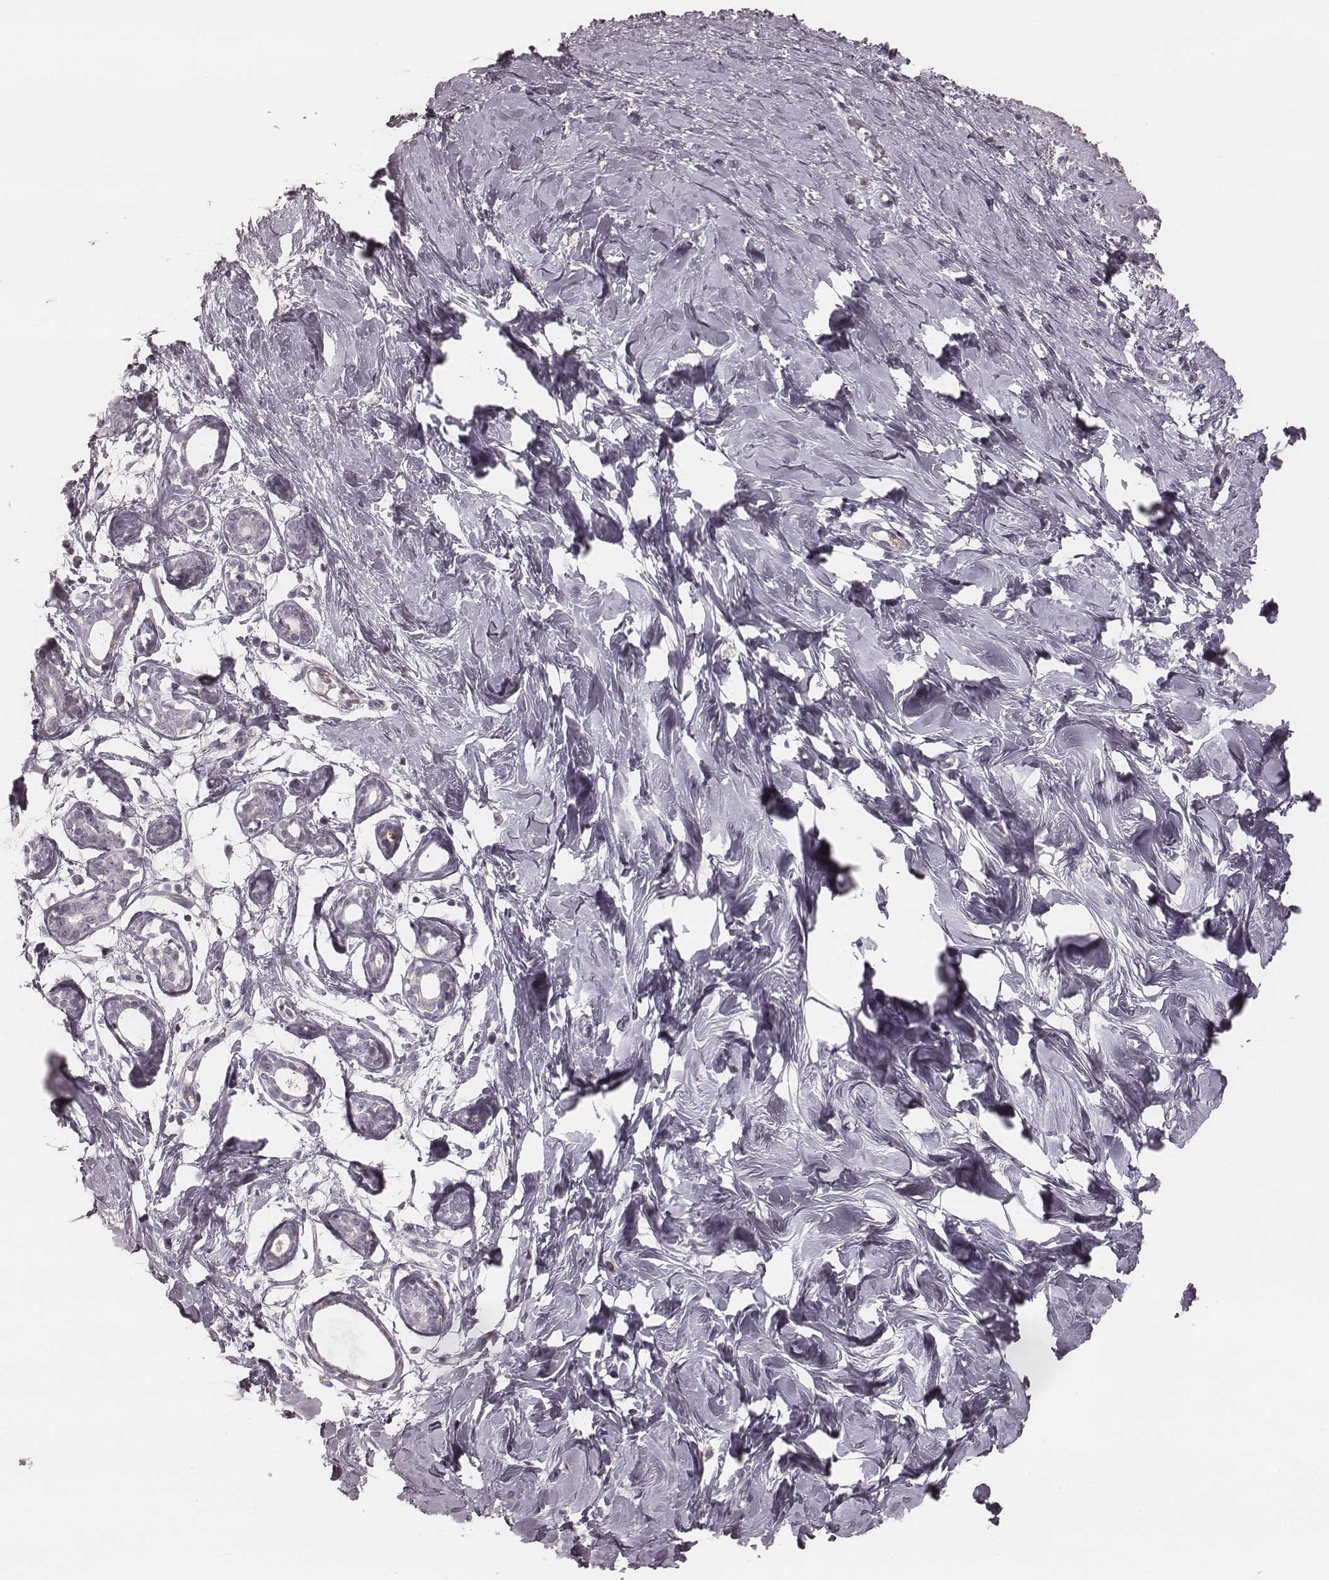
{"staining": {"intensity": "negative", "quantity": "none", "location": "none"}, "tissue": "breast", "cell_type": "Adipocytes", "image_type": "normal", "snomed": [{"axis": "morphology", "description": "Normal tissue, NOS"}, {"axis": "topography", "description": "Breast"}], "caption": "Human breast stained for a protein using immunohistochemistry (IHC) reveals no expression in adipocytes.", "gene": "SMIM24", "patient": {"sex": "female", "age": 27}}